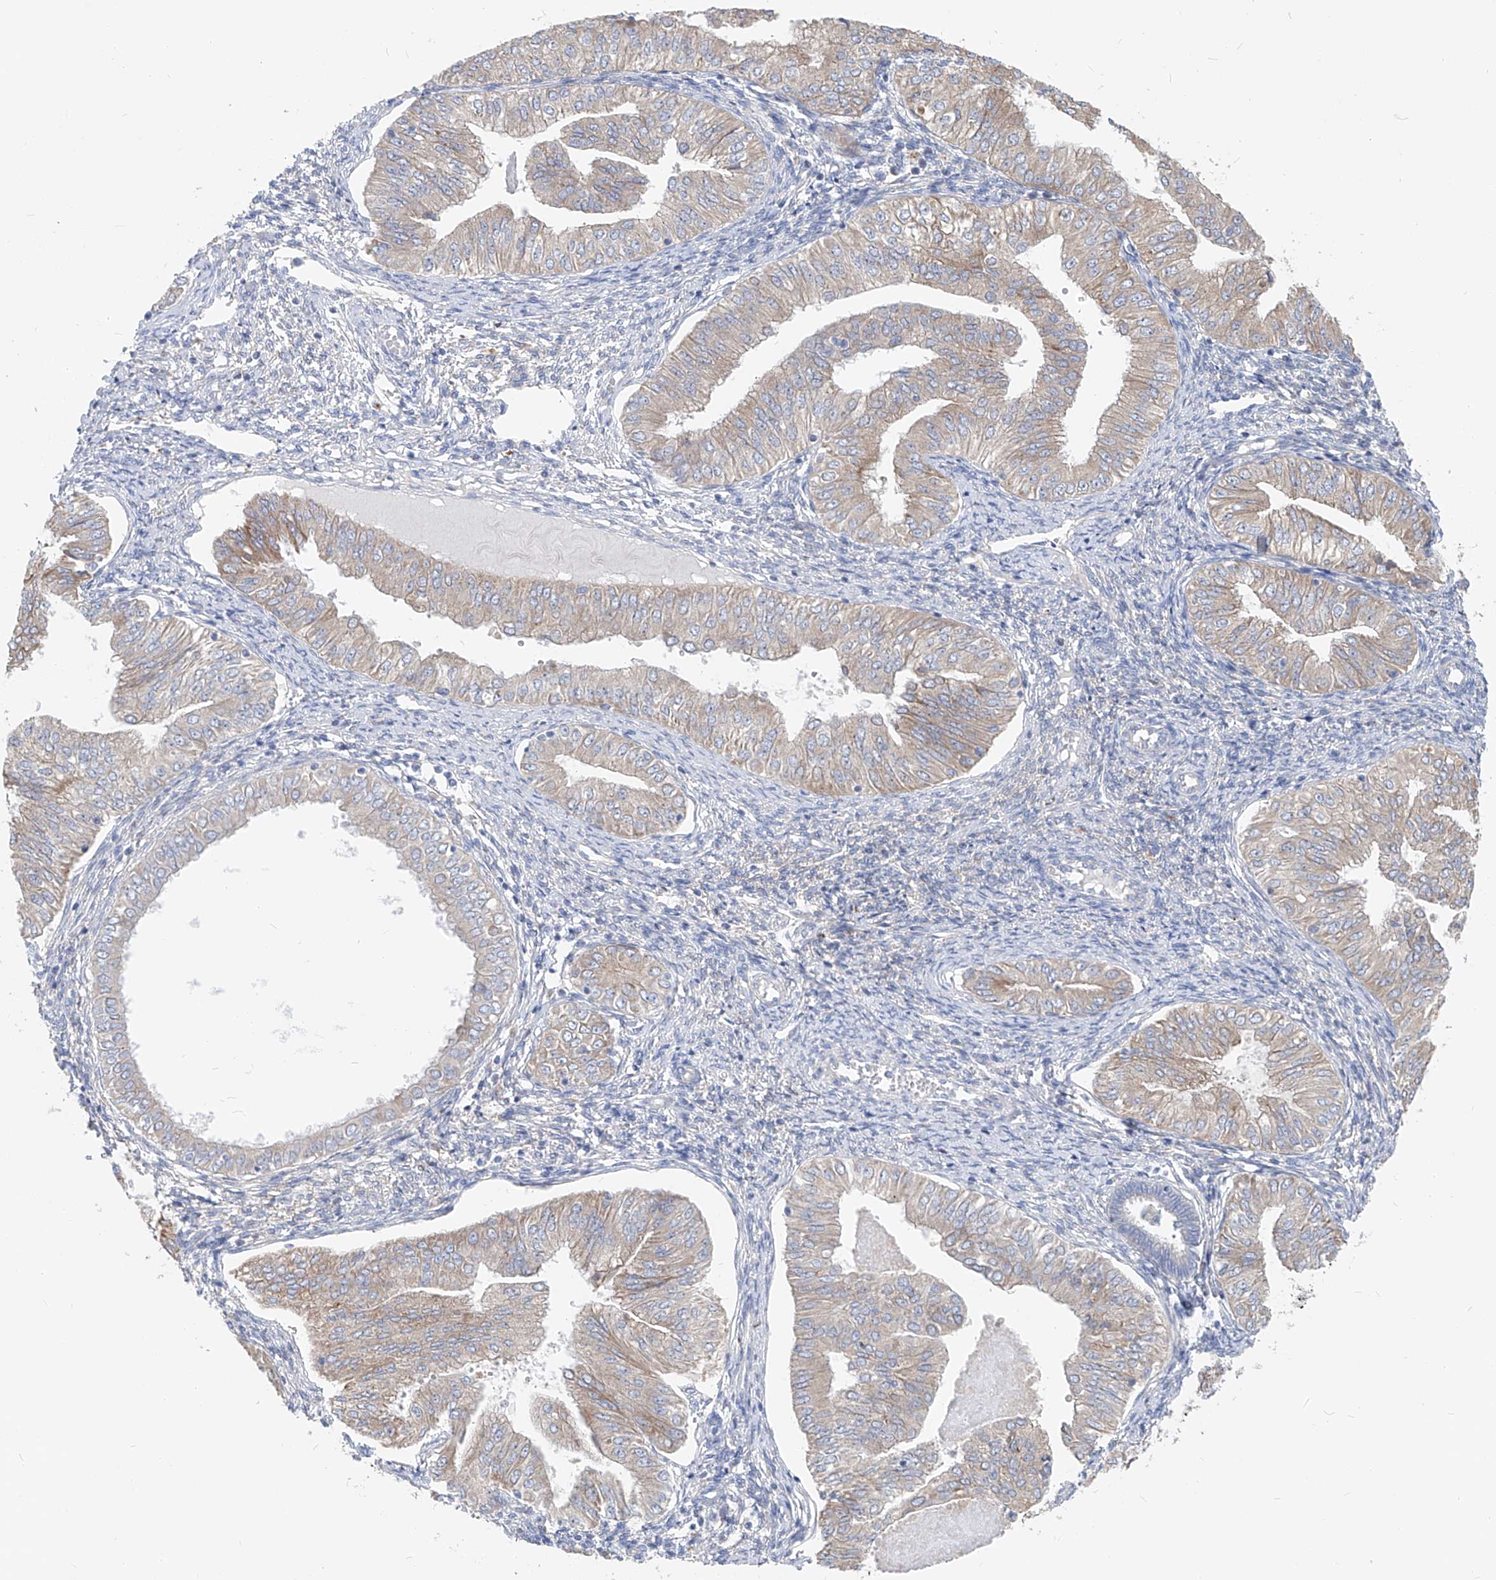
{"staining": {"intensity": "weak", "quantity": "<25%", "location": "cytoplasmic/membranous"}, "tissue": "endometrial cancer", "cell_type": "Tumor cells", "image_type": "cancer", "snomed": [{"axis": "morphology", "description": "Normal tissue, NOS"}, {"axis": "morphology", "description": "Adenocarcinoma, NOS"}, {"axis": "topography", "description": "Endometrium"}], "caption": "Adenocarcinoma (endometrial) stained for a protein using immunohistochemistry exhibits no positivity tumor cells.", "gene": "UFL1", "patient": {"sex": "female", "age": 53}}